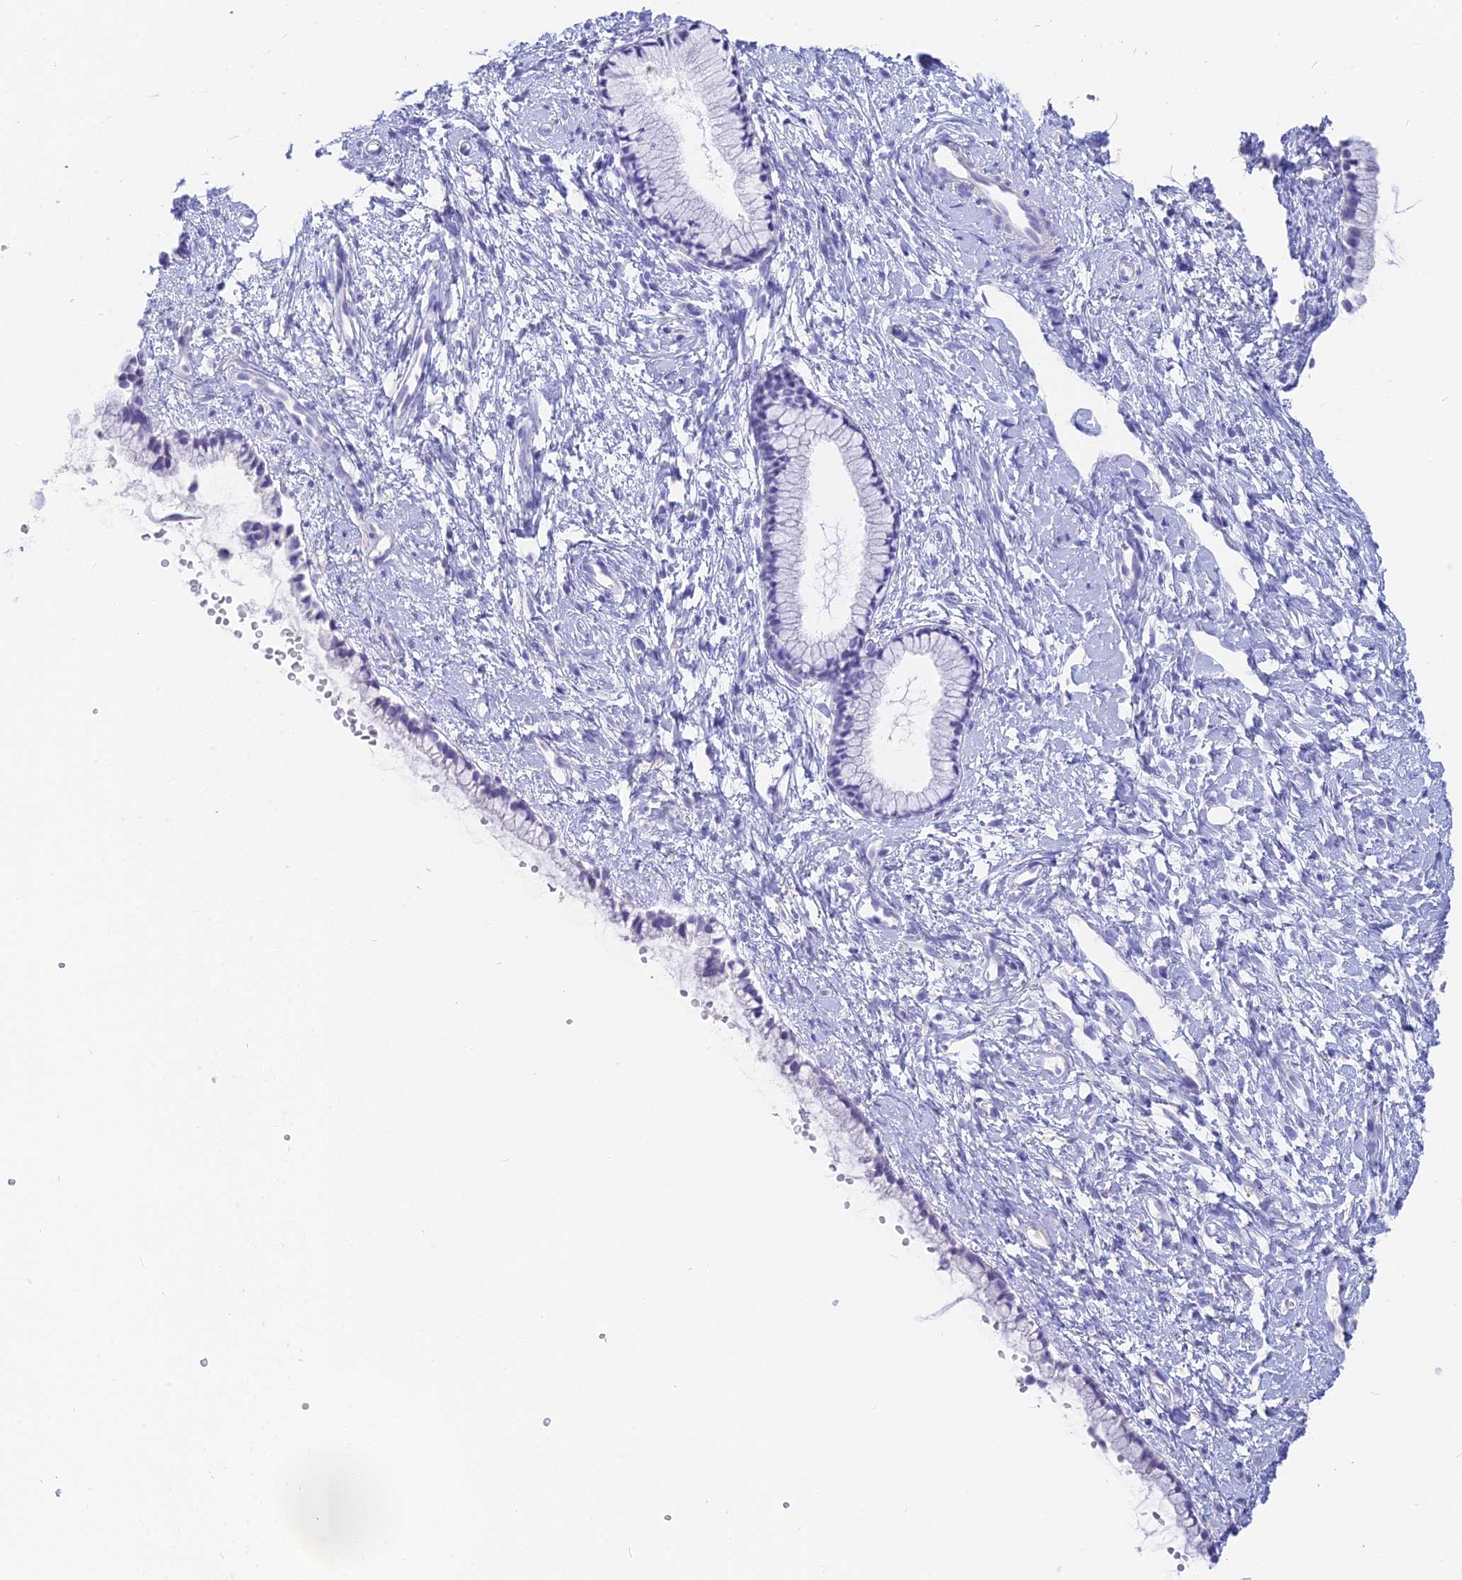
{"staining": {"intensity": "negative", "quantity": "none", "location": "none"}, "tissue": "cervix", "cell_type": "Glandular cells", "image_type": "normal", "snomed": [{"axis": "morphology", "description": "Normal tissue, NOS"}, {"axis": "topography", "description": "Cervix"}], "caption": "Histopathology image shows no significant protein expression in glandular cells of benign cervix. Nuclei are stained in blue.", "gene": "SLC36A2", "patient": {"sex": "female", "age": 57}}